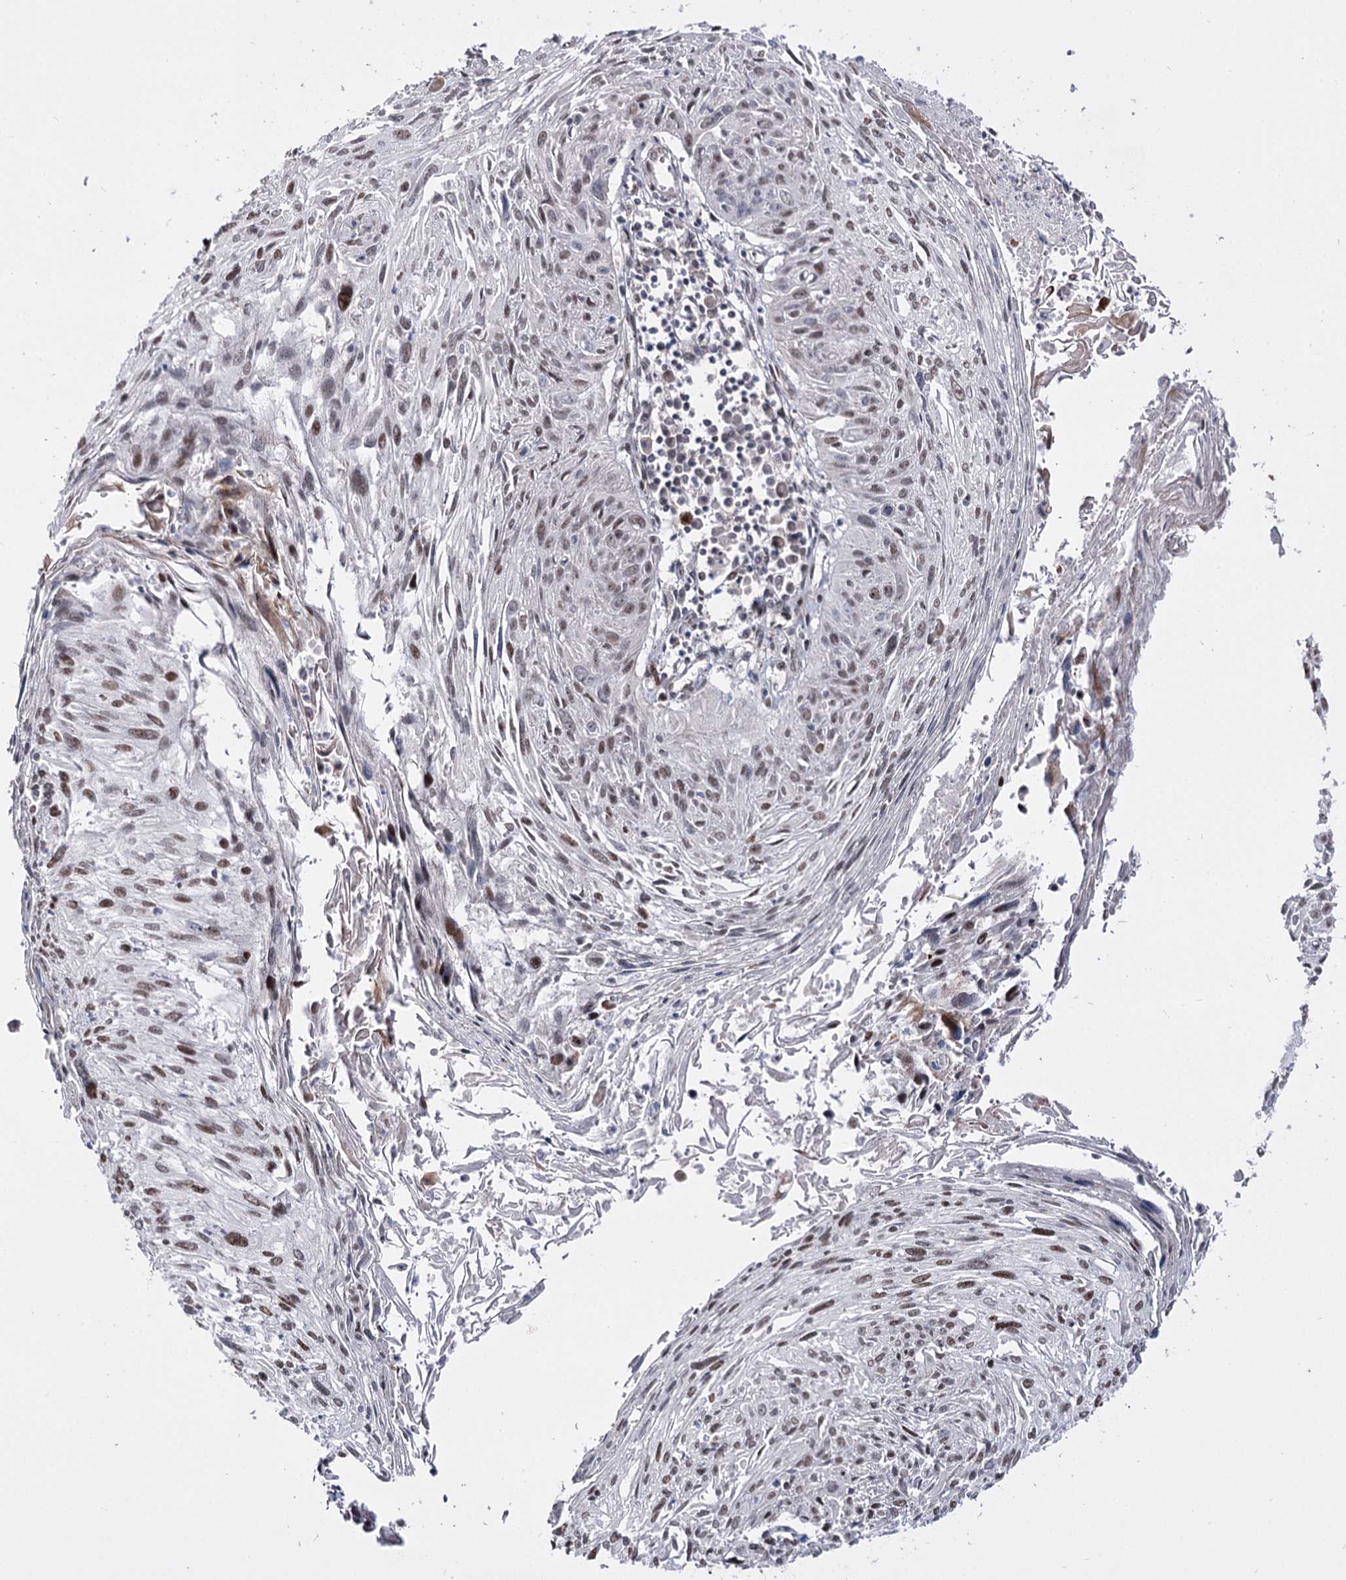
{"staining": {"intensity": "moderate", "quantity": ">75%", "location": "nuclear"}, "tissue": "cervical cancer", "cell_type": "Tumor cells", "image_type": "cancer", "snomed": [{"axis": "morphology", "description": "Squamous cell carcinoma, NOS"}, {"axis": "topography", "description": "Cervix"}], "caption": "DAB (3,3'-diaminobenzidine) immunohistochemical staining of human squamous cell carcinoma (cervical) reveals moderate nuclear protein staining in approximately >75% of tumor cells.", "gene": "STOX1", "patient": {"sex": "female", "age": 51}}